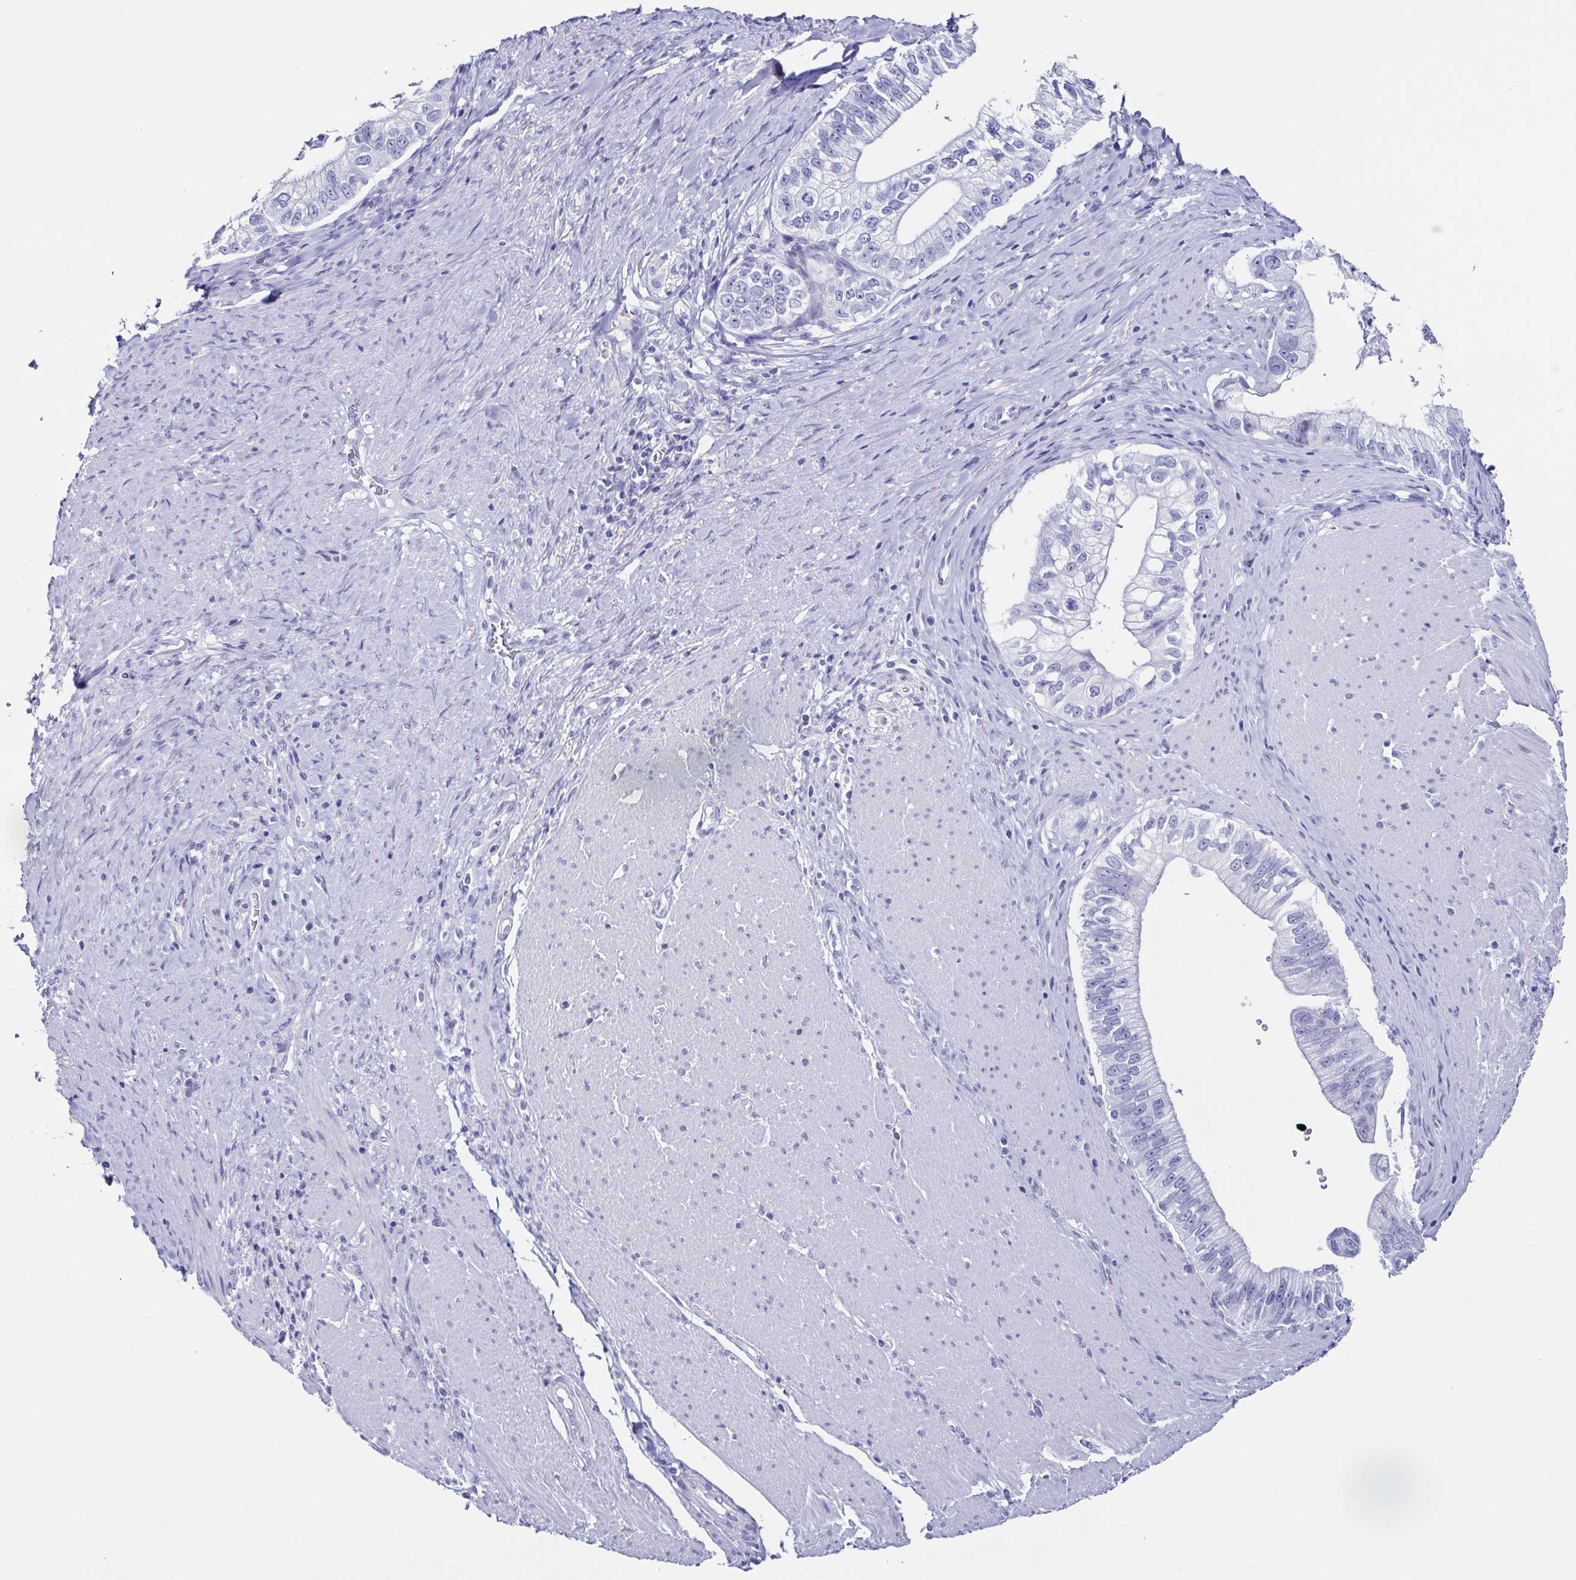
{"staining": {"intensity": "negative", "quantity": "none", "location": "none"}, "tissue": "pancreatic cancer", "cell_type": "Tumor cells", "image_type": "cancer", "snomed": [{"axis": "morphology", "description": "Adenocarcinoma, NOS"}, {"axis": "topography", "description": "Pancreas"}], "caption": "The immunohistochemistry (IHC) micrograph has no significant expression in tumor cells of adenocarcinoma (pancreatic) tissue.", "gene": "TNNT2", "patient": {"sex": "male", "age": 70}}